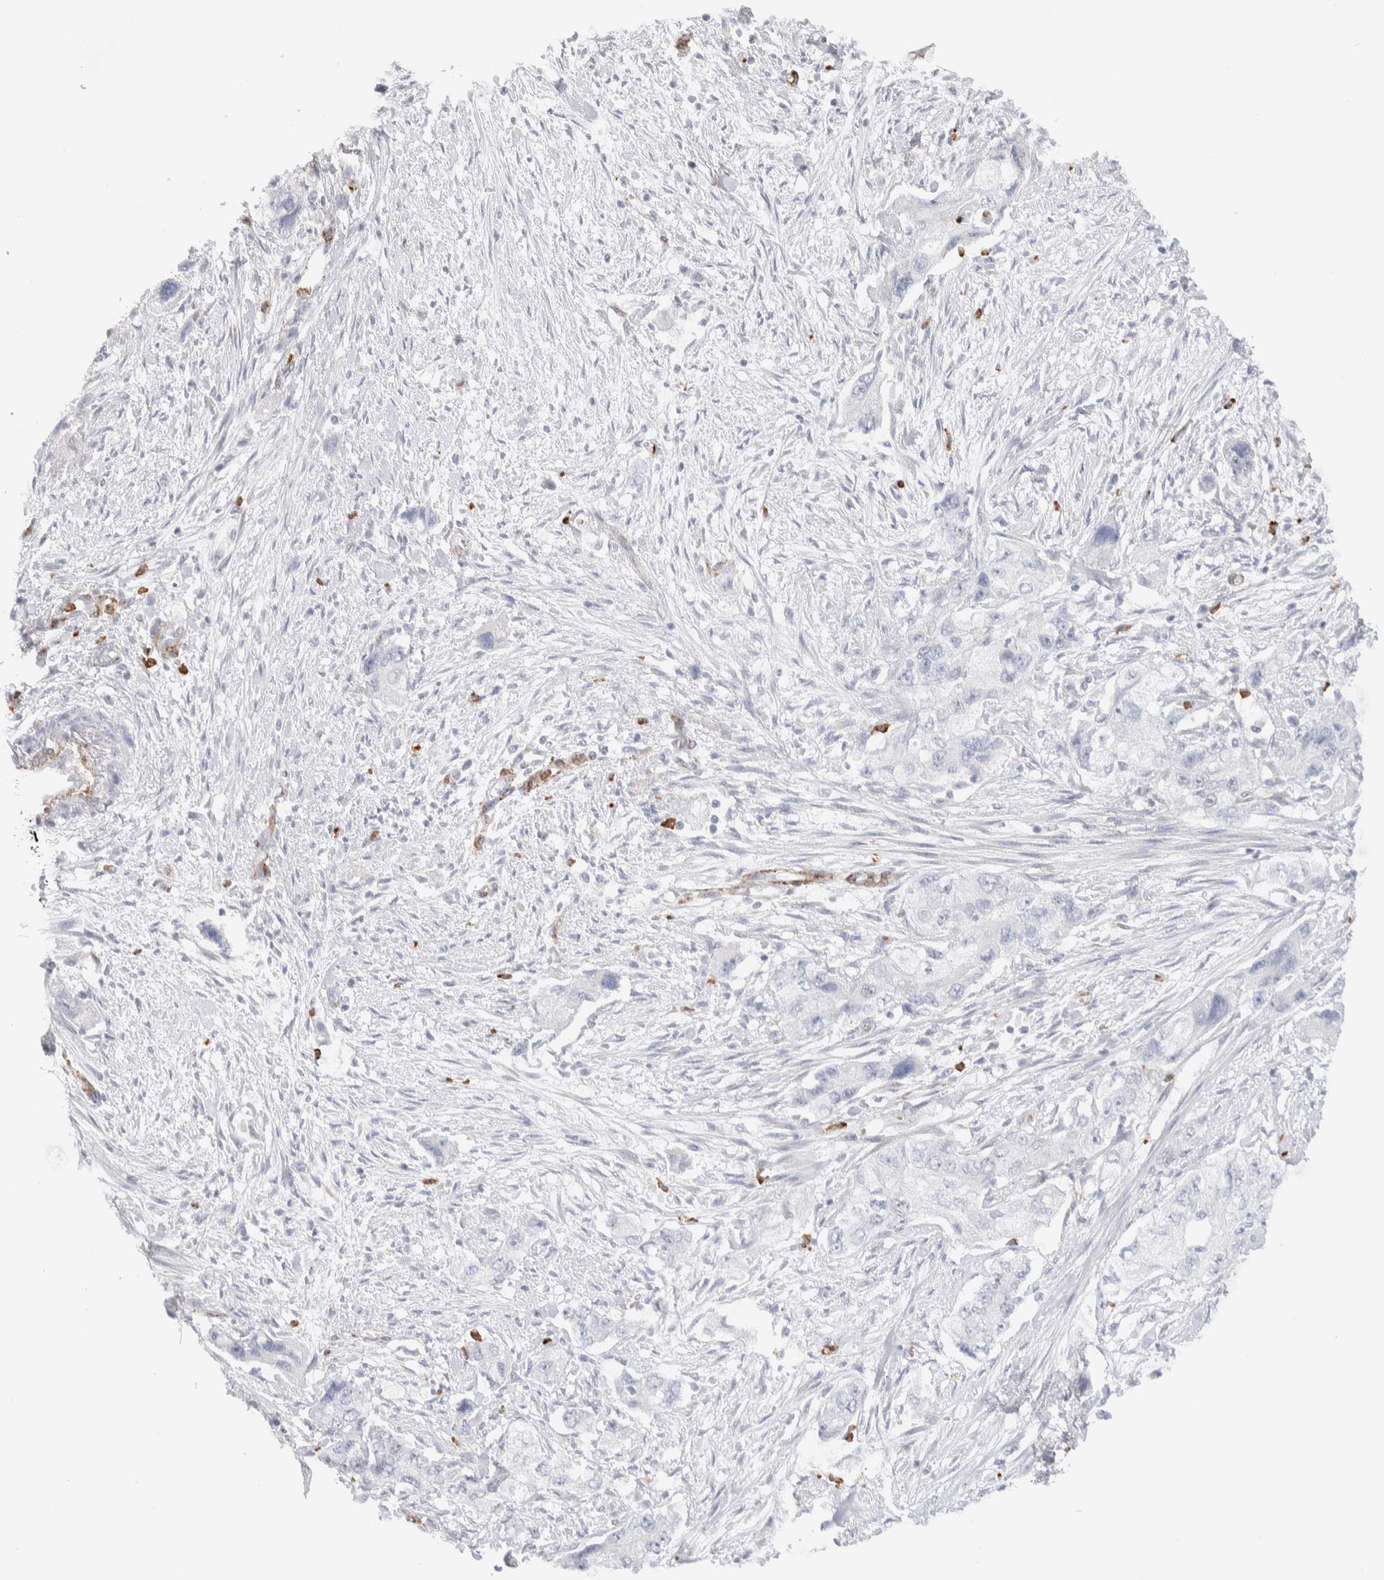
{"staining": {"intensity": "negative", "quantity": "none", "location": "none"}, "tissue": "pancreatic cancer", "cell_type": "Tumor cells", "image_type": "cancer", "snomed": [{"axis": "morphology", "description": "Adenocarcinoma, NOS"}, {"axis": "topography", "description": "Pancreas"}], "caption": "Protein analysis of adenocarcinoma (pancreatic) exhibits no significant expression in tumor cells. (Immunohistochemistry, brightfield microscopy, high magnification).", "gene": "SEPTIN4", "patient": {"sex": "female", "age": 73}}